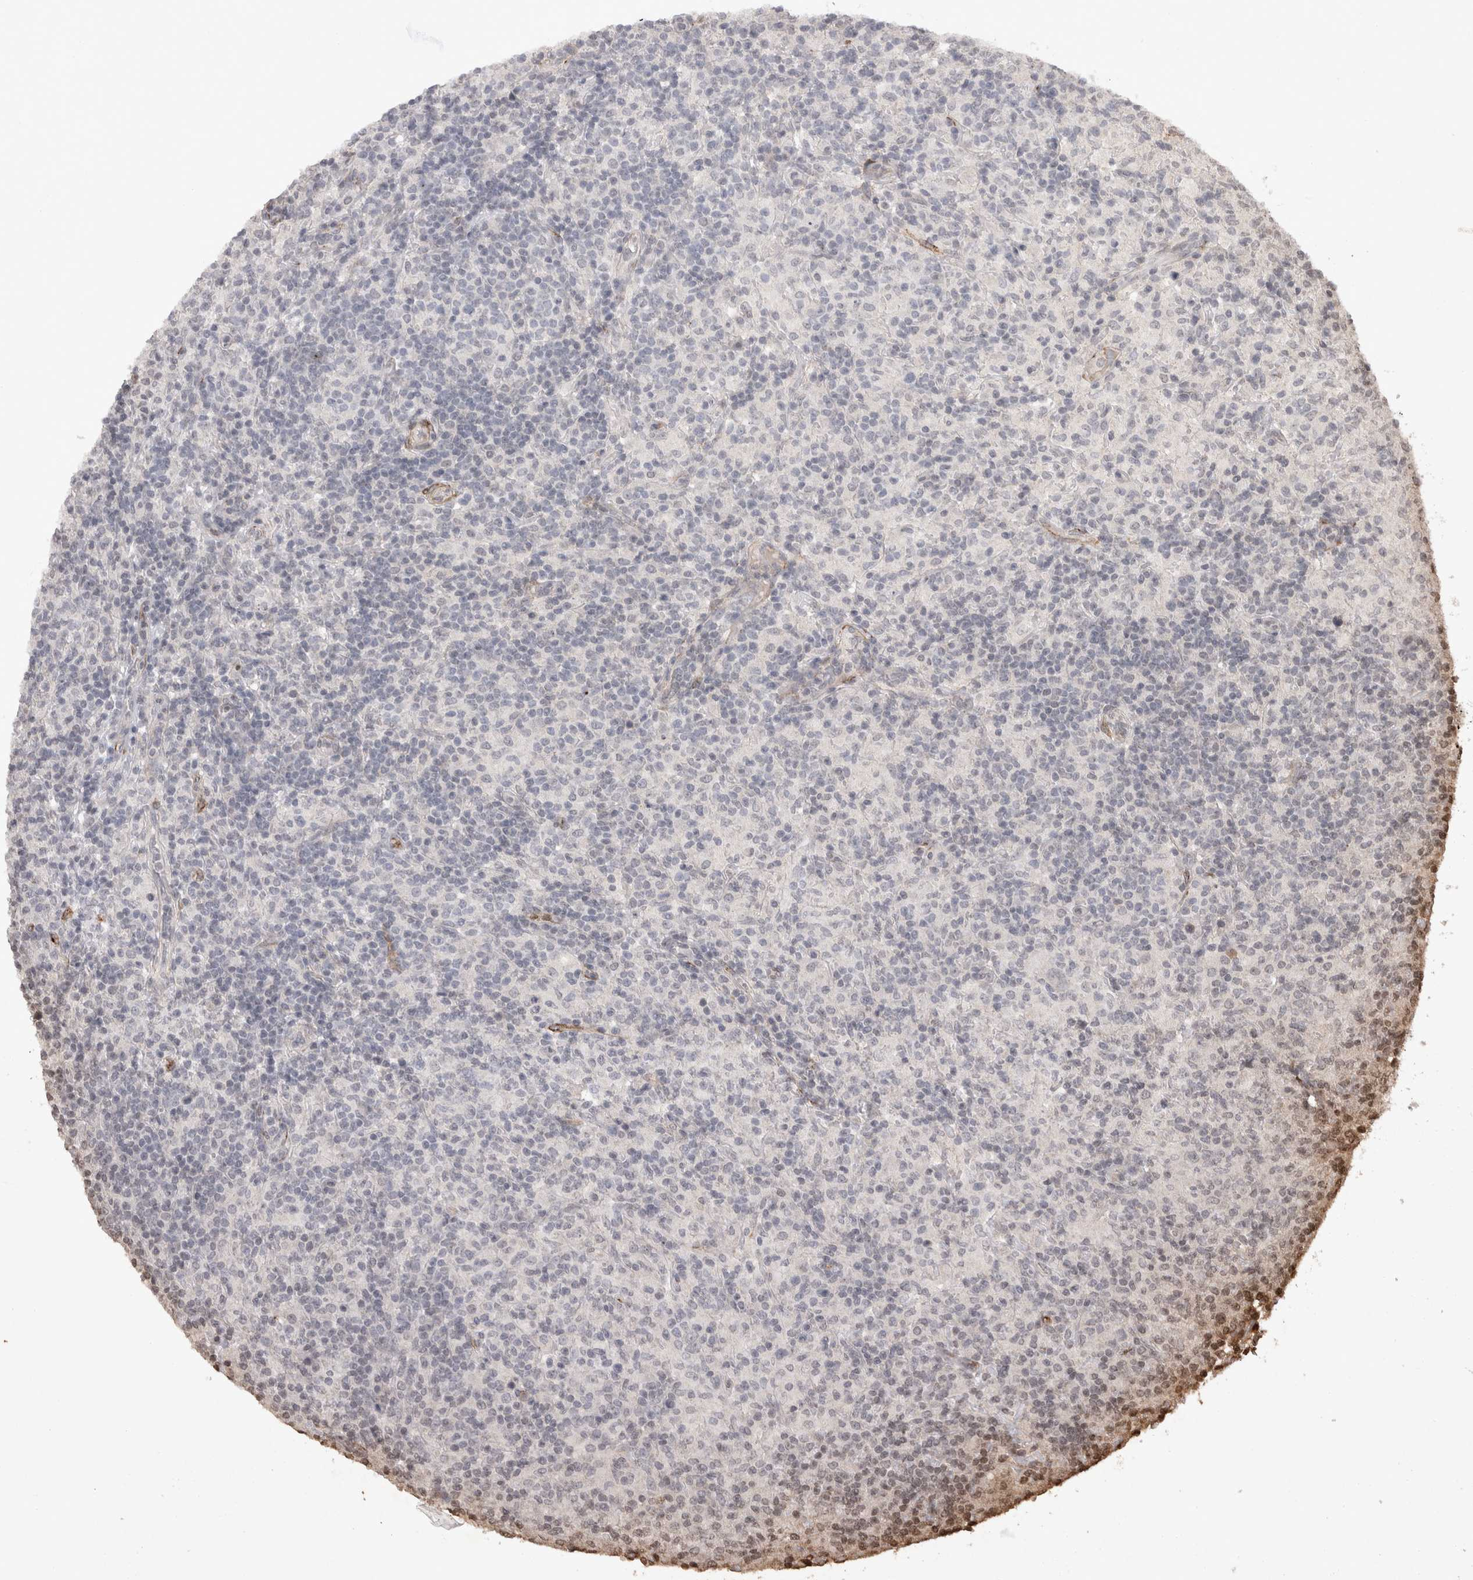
{"staining": {"intensity": "negative", "quantity": "none", "location": "none"}, "tissue": "lymphoma", "cell_type": "Tumor cells", "image_type": "cancer", "snomed": [{"axis": "morphology", "description": "Hodgkin's disease, NOS"}, {"axis": "topography", "description": "Lymph node"}], "caption": "High magnification brightfield microscopy of Hodgkin's disease stained with DAB (brown) and counterstained with hematoxylin (blue): tumor cells show no significant staining.", "gene": "CDH13", "patient": {"sex": "male", "age": 70}}